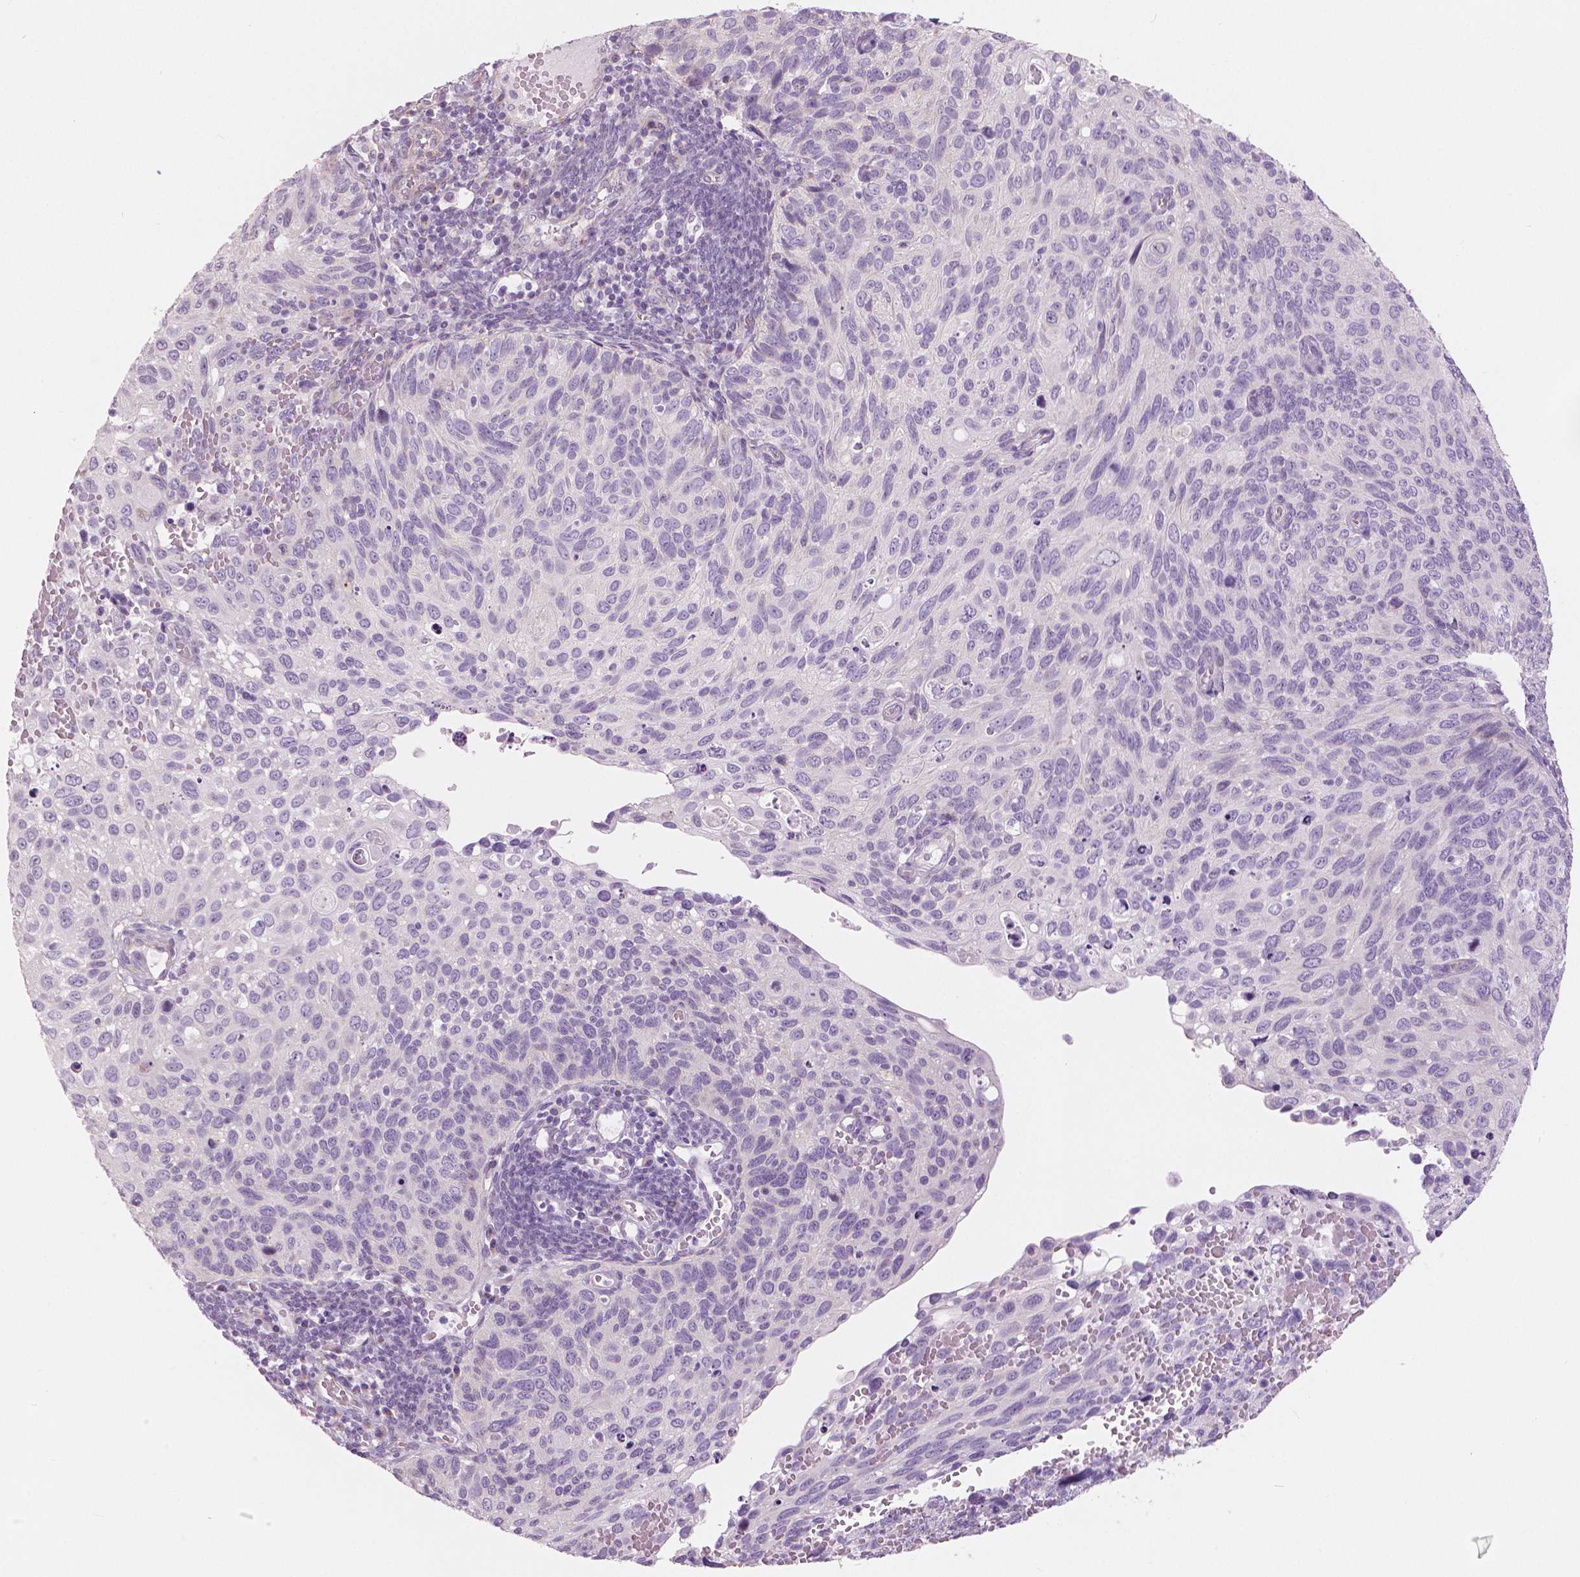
{"staining": {"intensity": "negative", "quantity": "none", "location": "none"}, "tissue": "cervical cancer", "cell_type": "Tumor cells", "image_type": "cancer", "snomed": [{"axis": "morphology", "description": "Squamous cell carcinoma, NOS"}, {"axis": "topography", "description": "Cervix"}], "caption": "There is no significant positivity in tumor cells of squamous cell carcinoma (cervical).", "gene": "SLC24A1", "patient": {"sex": "female", "age": 70}}